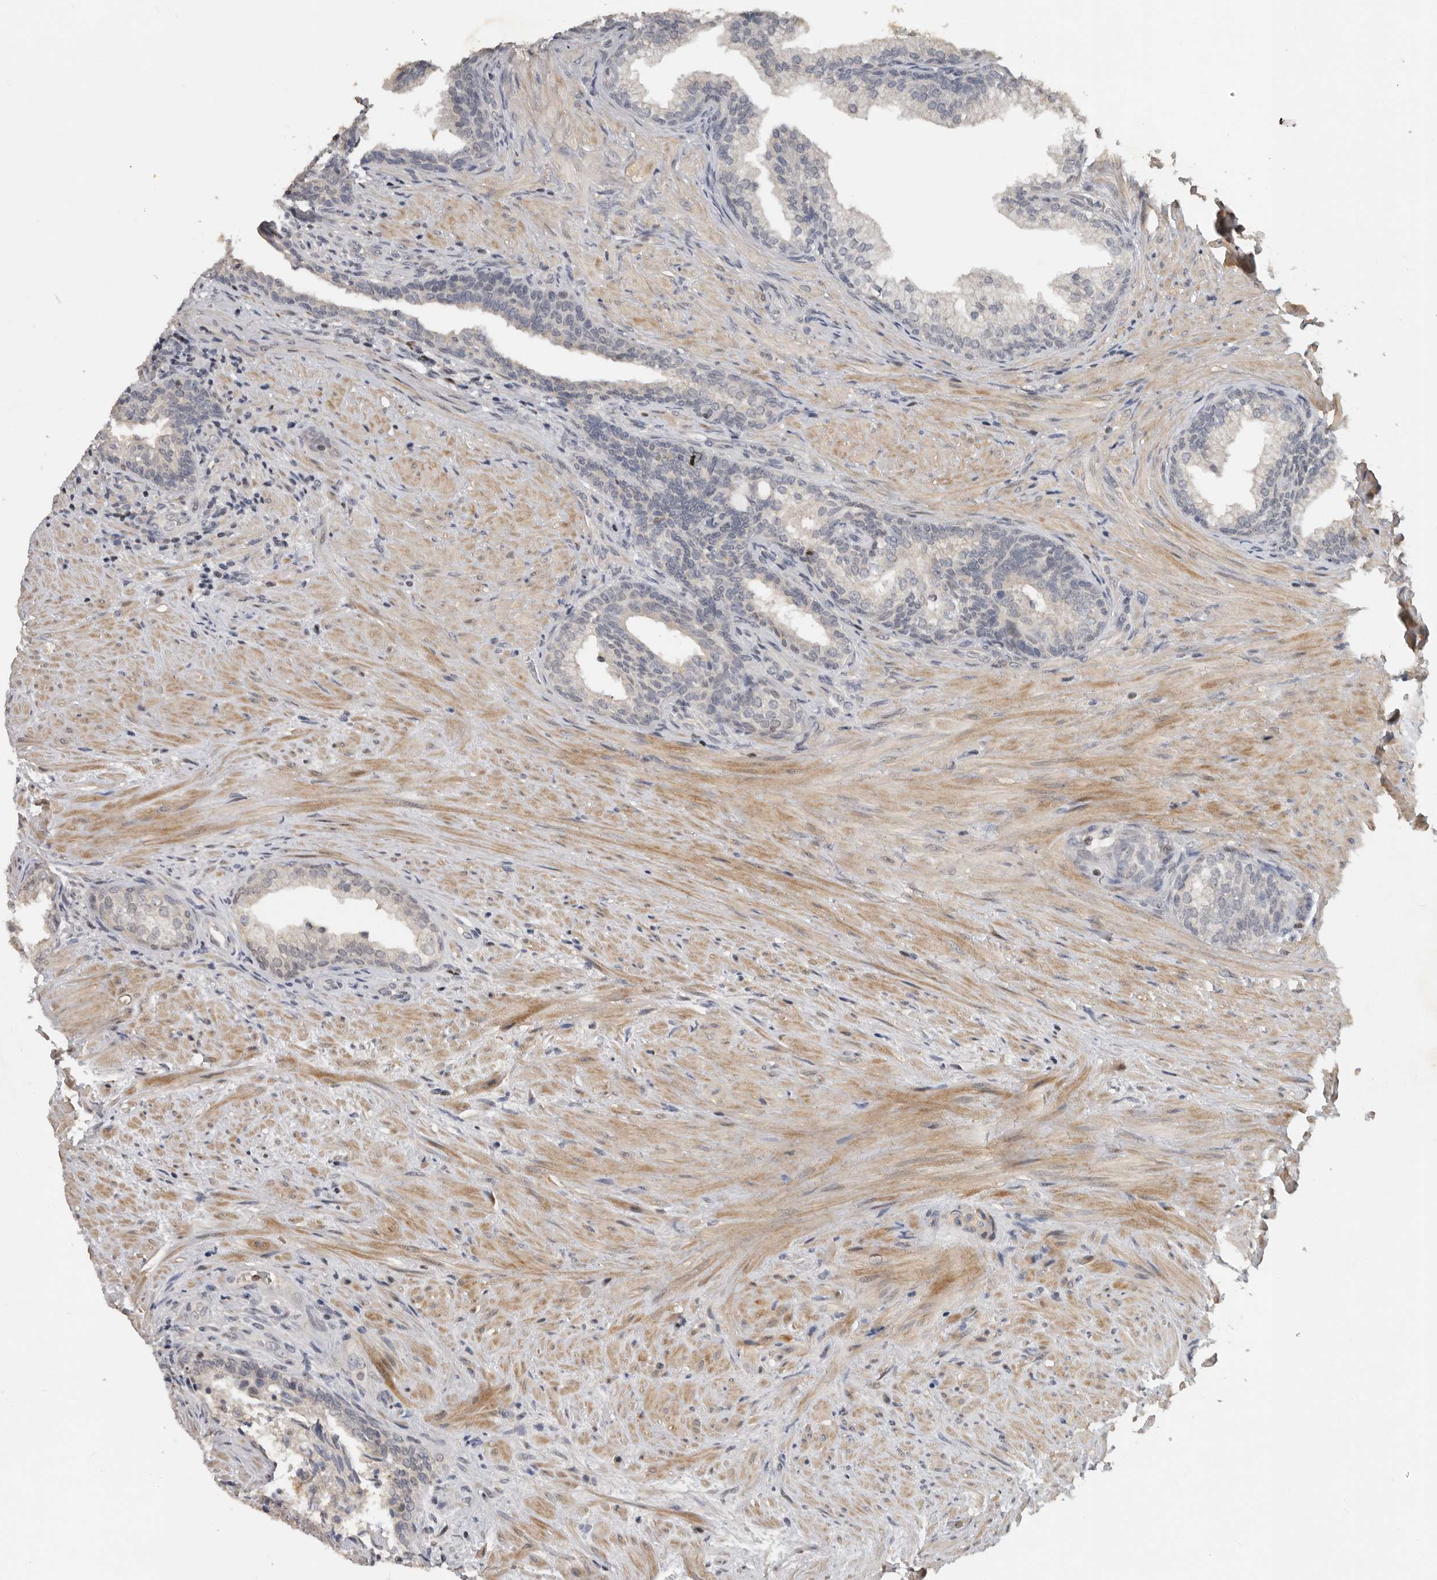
{"staining": {"intensity": "weak", "quantity": "<25%", "location": "nuclear"}, "tissue": "prostate", "cell_type": "Glandular cells", "image_type": "normal", "snomed": [{"axis": "morphology", "description": "Normal tissue, NOS"}, {"axis": "topography", "description": "Prostate"}], "caption": "Human prostate stained for a protein using immunohistochemistry shows no positivity in glandular cells.", "gene": "HENMT1", "patient": {"sex": "male", "age": 76}}